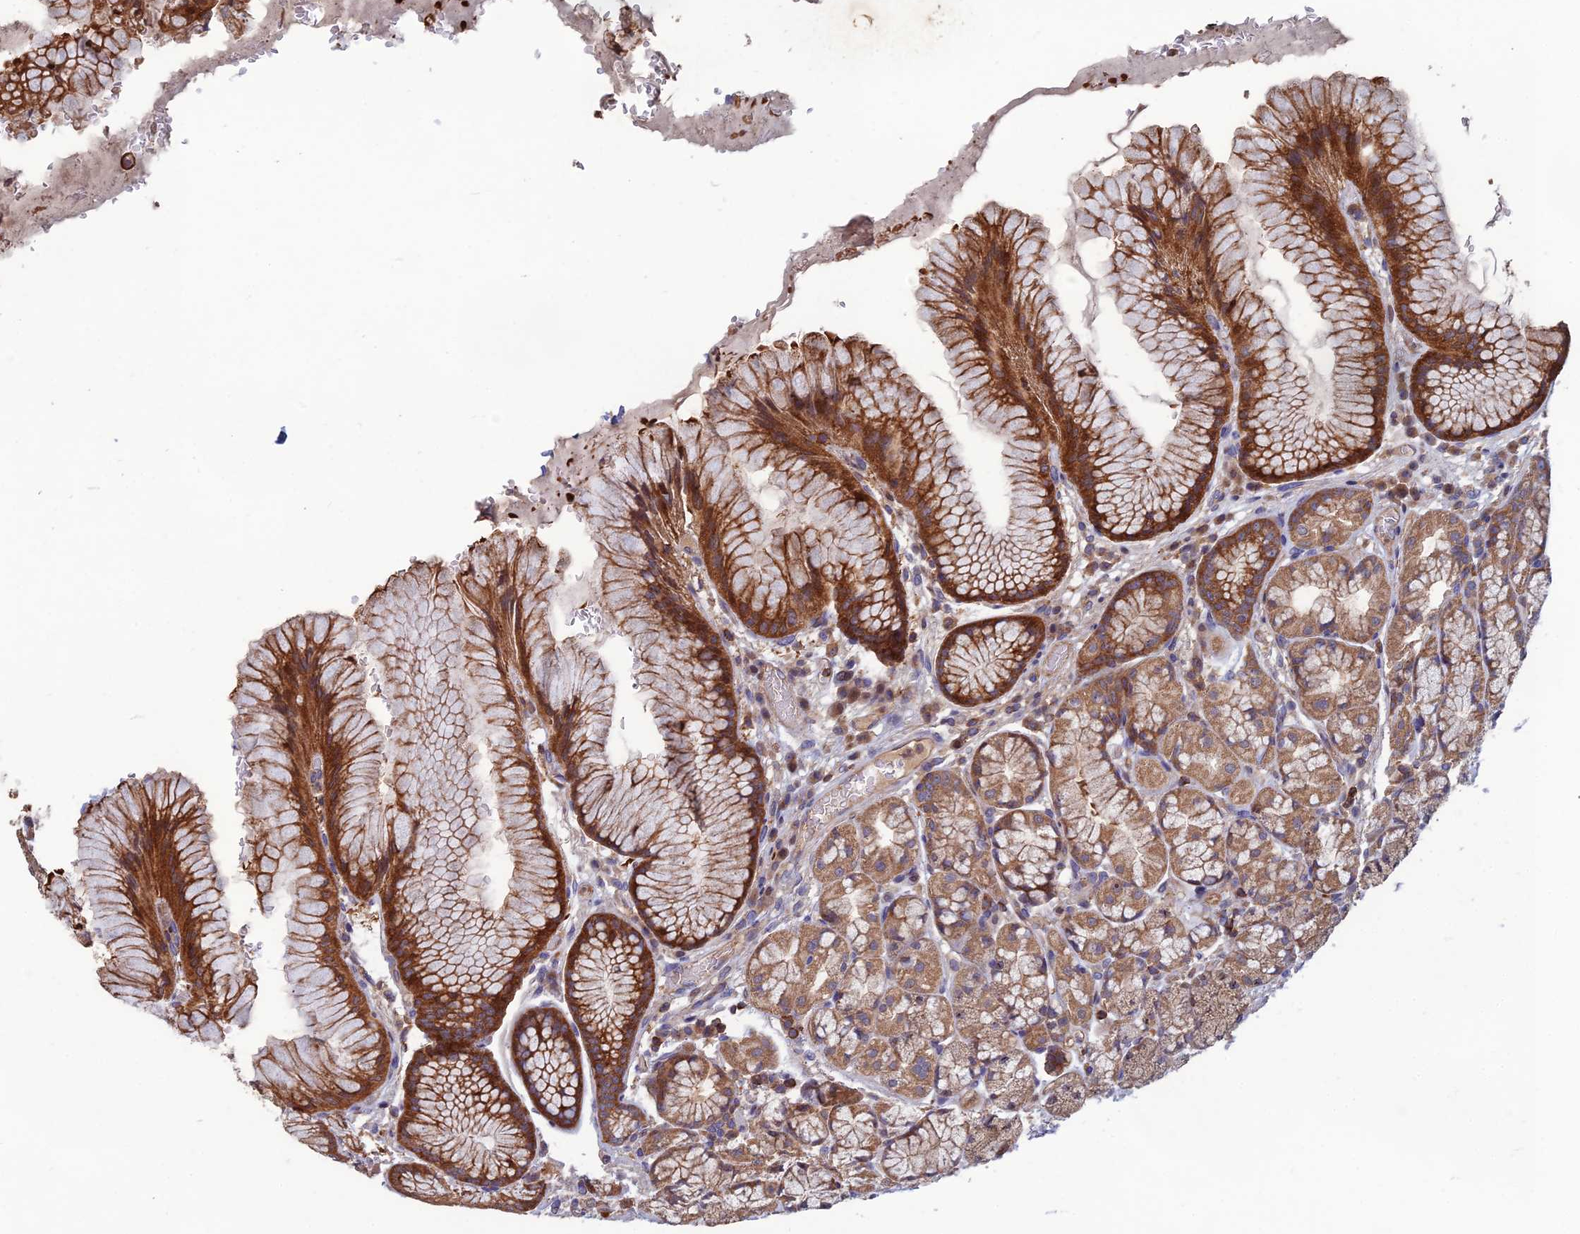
{"staining": {"intensity": "moderate", "quantity": ">75%", "location": "cytoplasmic/membranous"}, "tissue": "stomach", "cell_type": "Glandular cells", "image_type": "normal", "snomed": [{"axis": "morphology", "description": "Normal tissue, NOS"}, {"axis": "topography", "description": "Stomach"}], "caption": "Immunohistochemical staining of unremarkable human stomach reveals medium levels of moderate cytoplasmic/membranous expression in approximately >75% of glandular cells.", "gene": "C15orf62", "patient": {"sex": "male", "age": 63}}